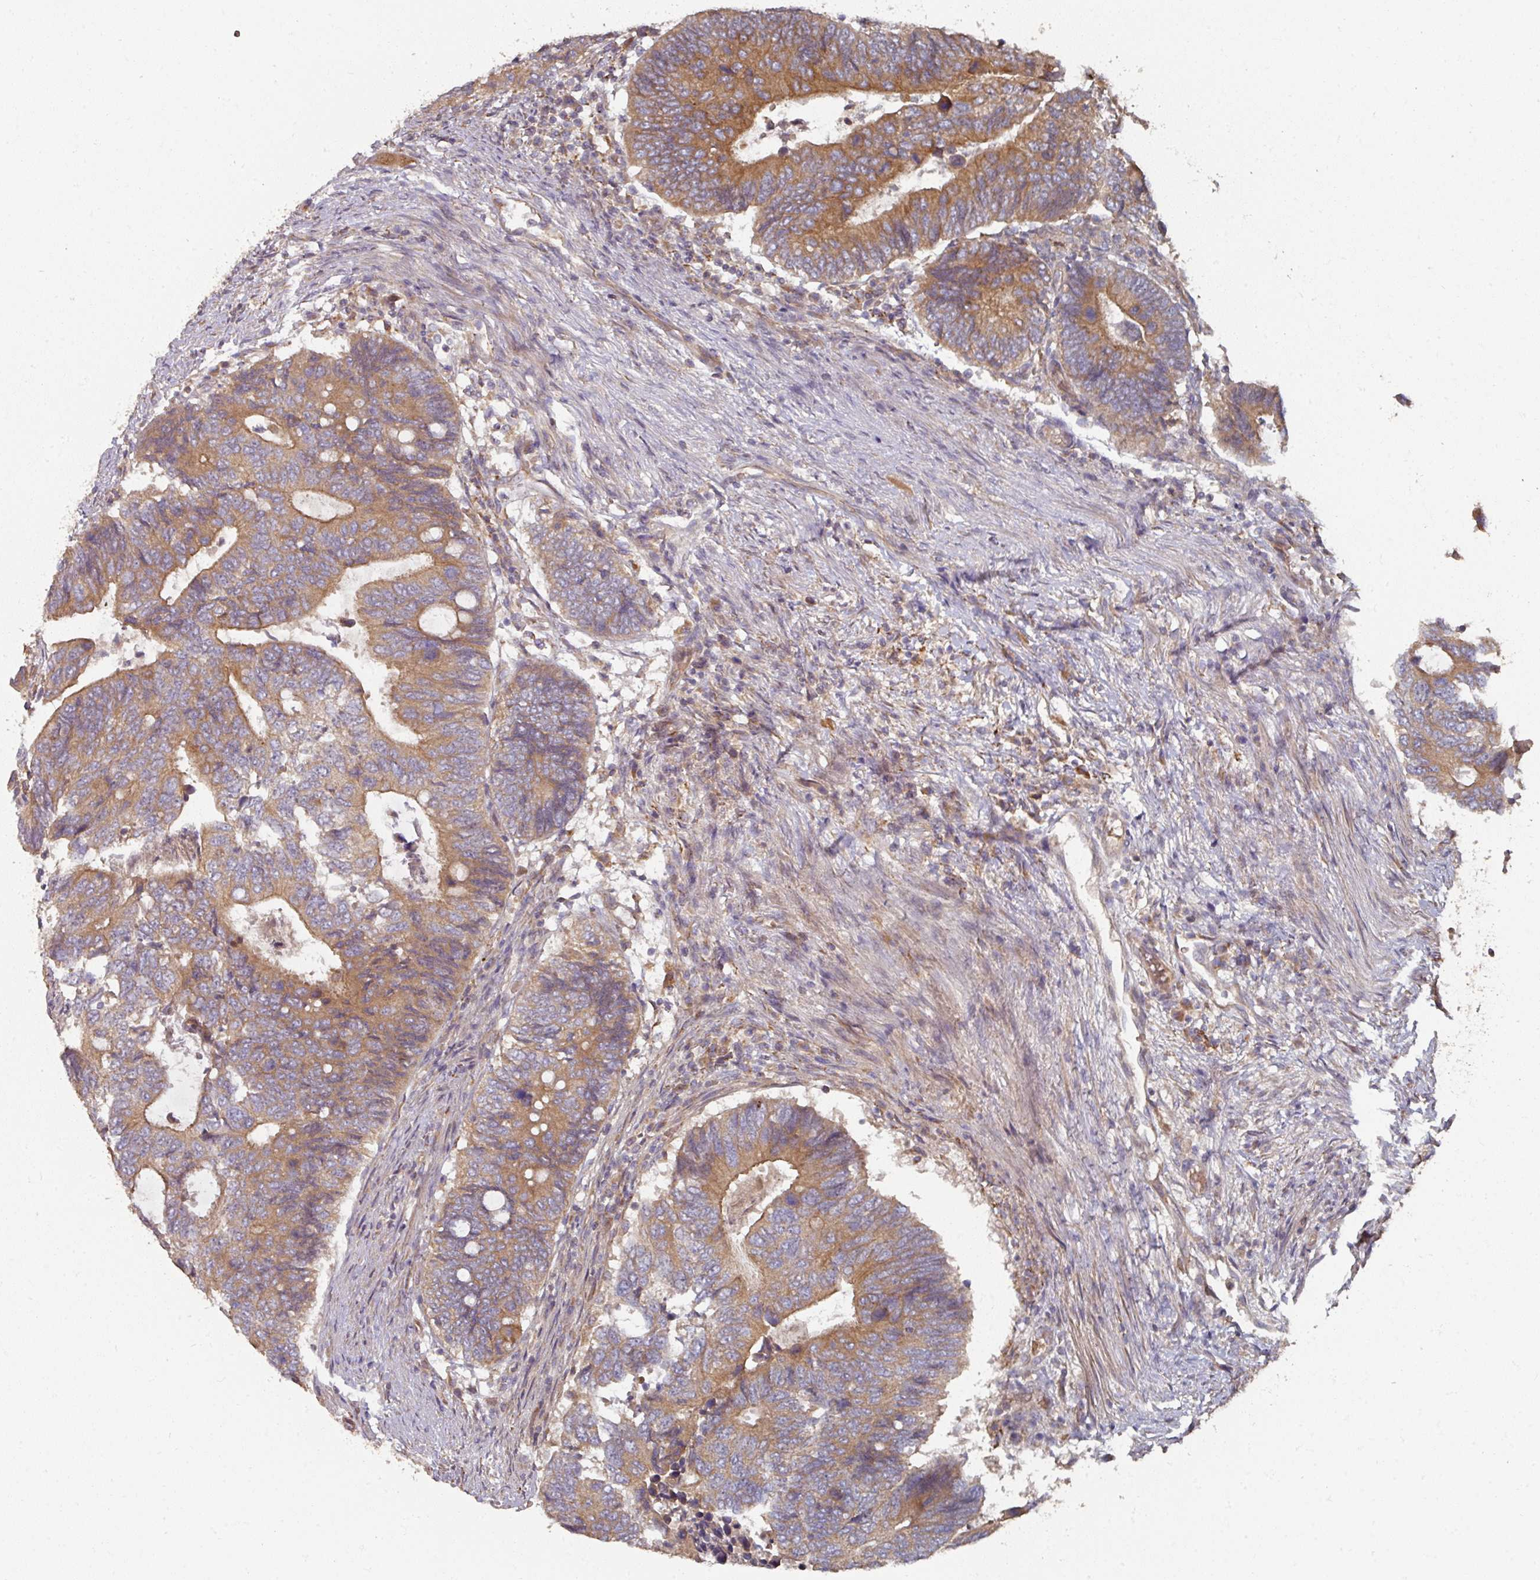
{"staining": {"intensity": "moderate", "quantity": ">75%", "location": "cytoplasmic/membranous"}, "tissue": "colorectal cancer", "cell_type": "Tumor cells", "image_type": "cancer", "snomed": [{"axis": "morphology", "description": "Adenocarcinoma, NOS"}, {"axis": "topography", "description": "Colon"}], "caption": "An image of human colorectal cancer stained for a protein demonstrates moderate cytoplasmic/membranous brown staining in tumor cells.", "gene": "DNAJC7", "patient": {"sex": "male", "age": 87}}